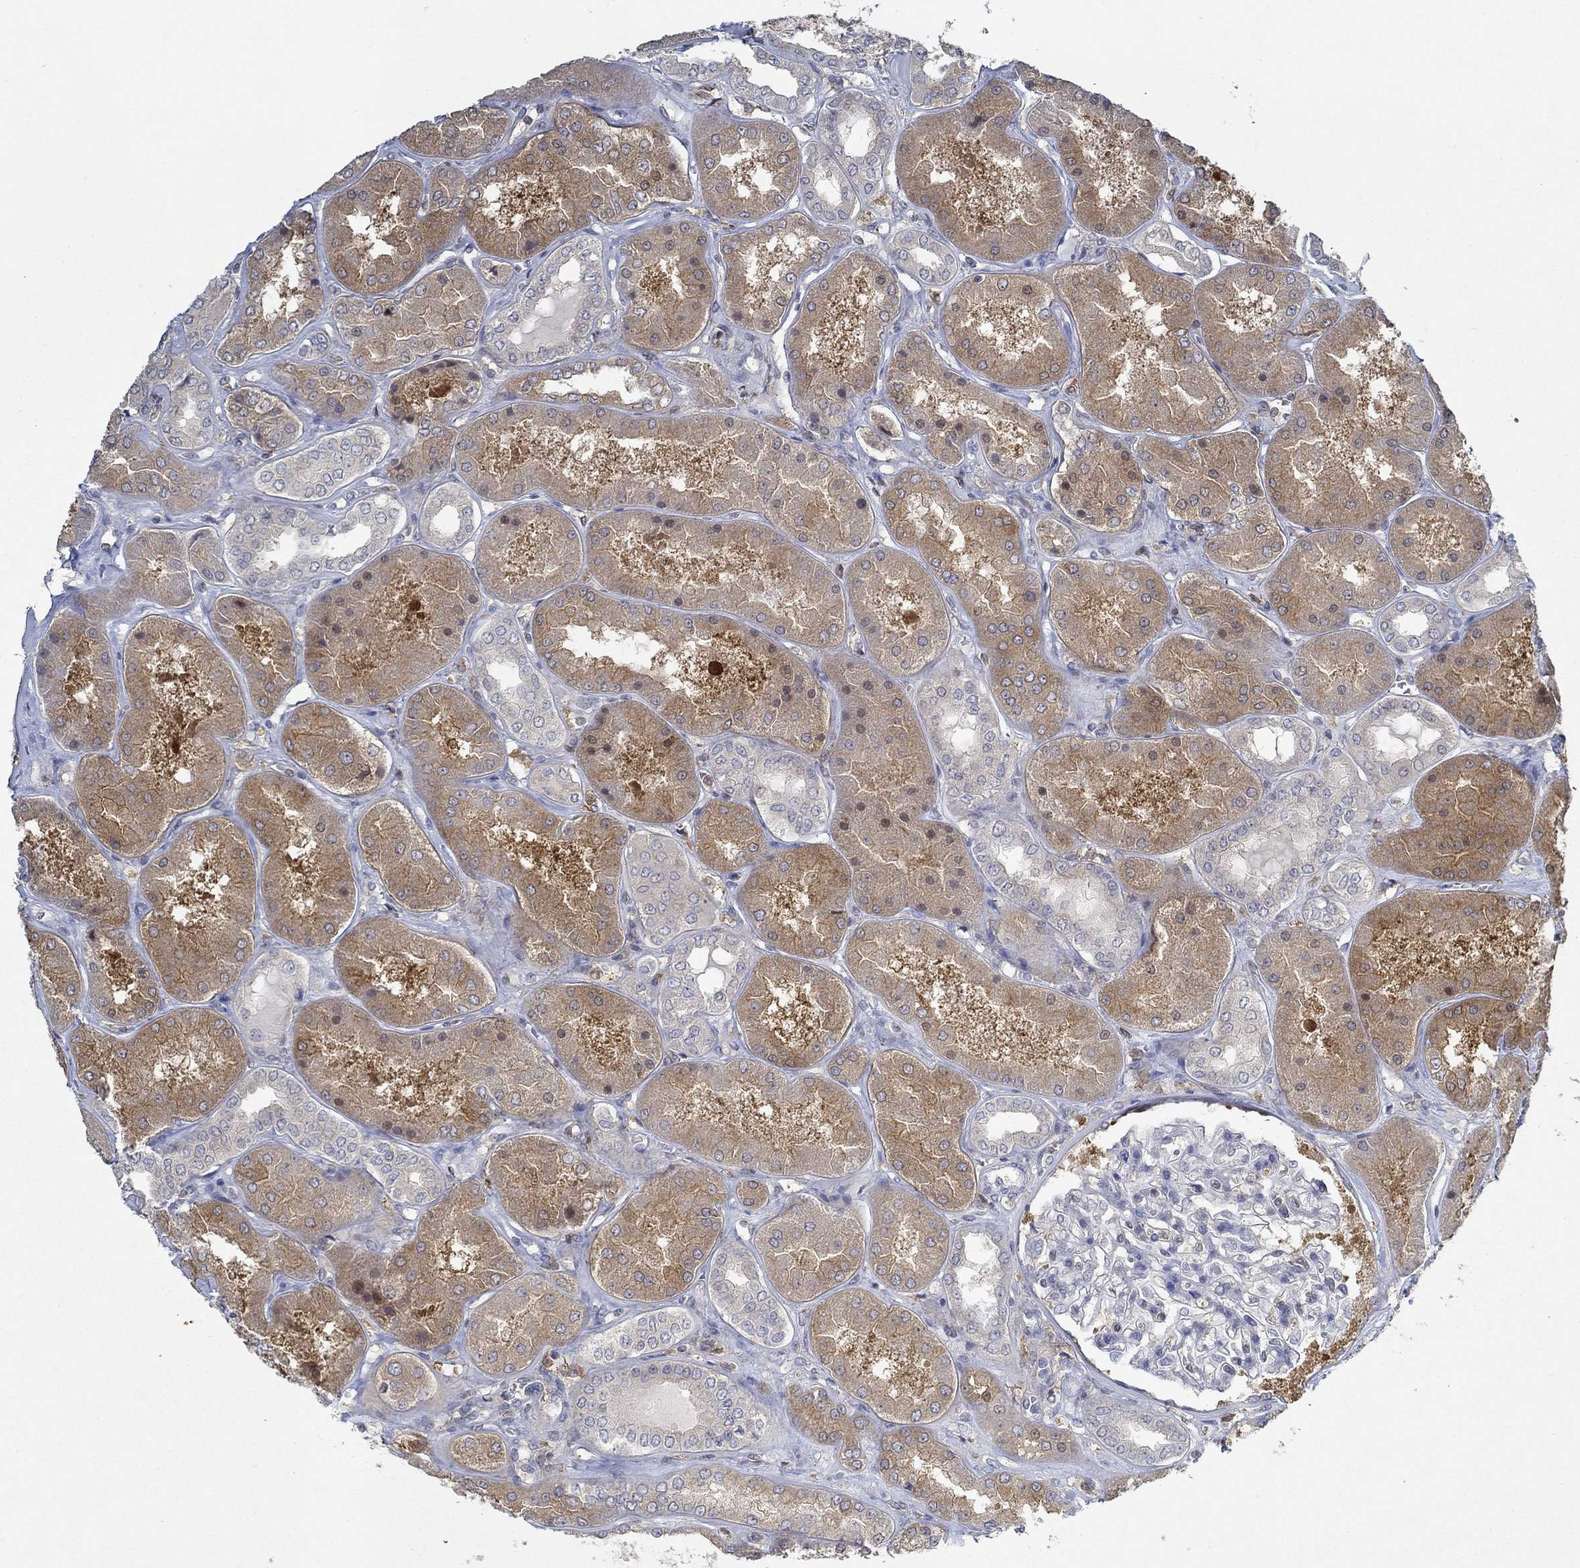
{"staining": {"intensity": "negative", "quantity": "none", "location": "none"}, "tissue": "kidney", "cell_type": "Cells in glomeruli", "image_type": "normal", "snomed": [{"axis": "morphology", "description": "Normal tissue, NOS"}, {"axis": "topography", "description": "Kidney"}], "caption": "High power microscopy histopathology image of an immunohistochemistry (IHC) histopathology image of normal kidney, revealing no significant staining in cells in glomeruli.", "gene": "MTHFR", "patient": {"sex": "female", "age": 56}}